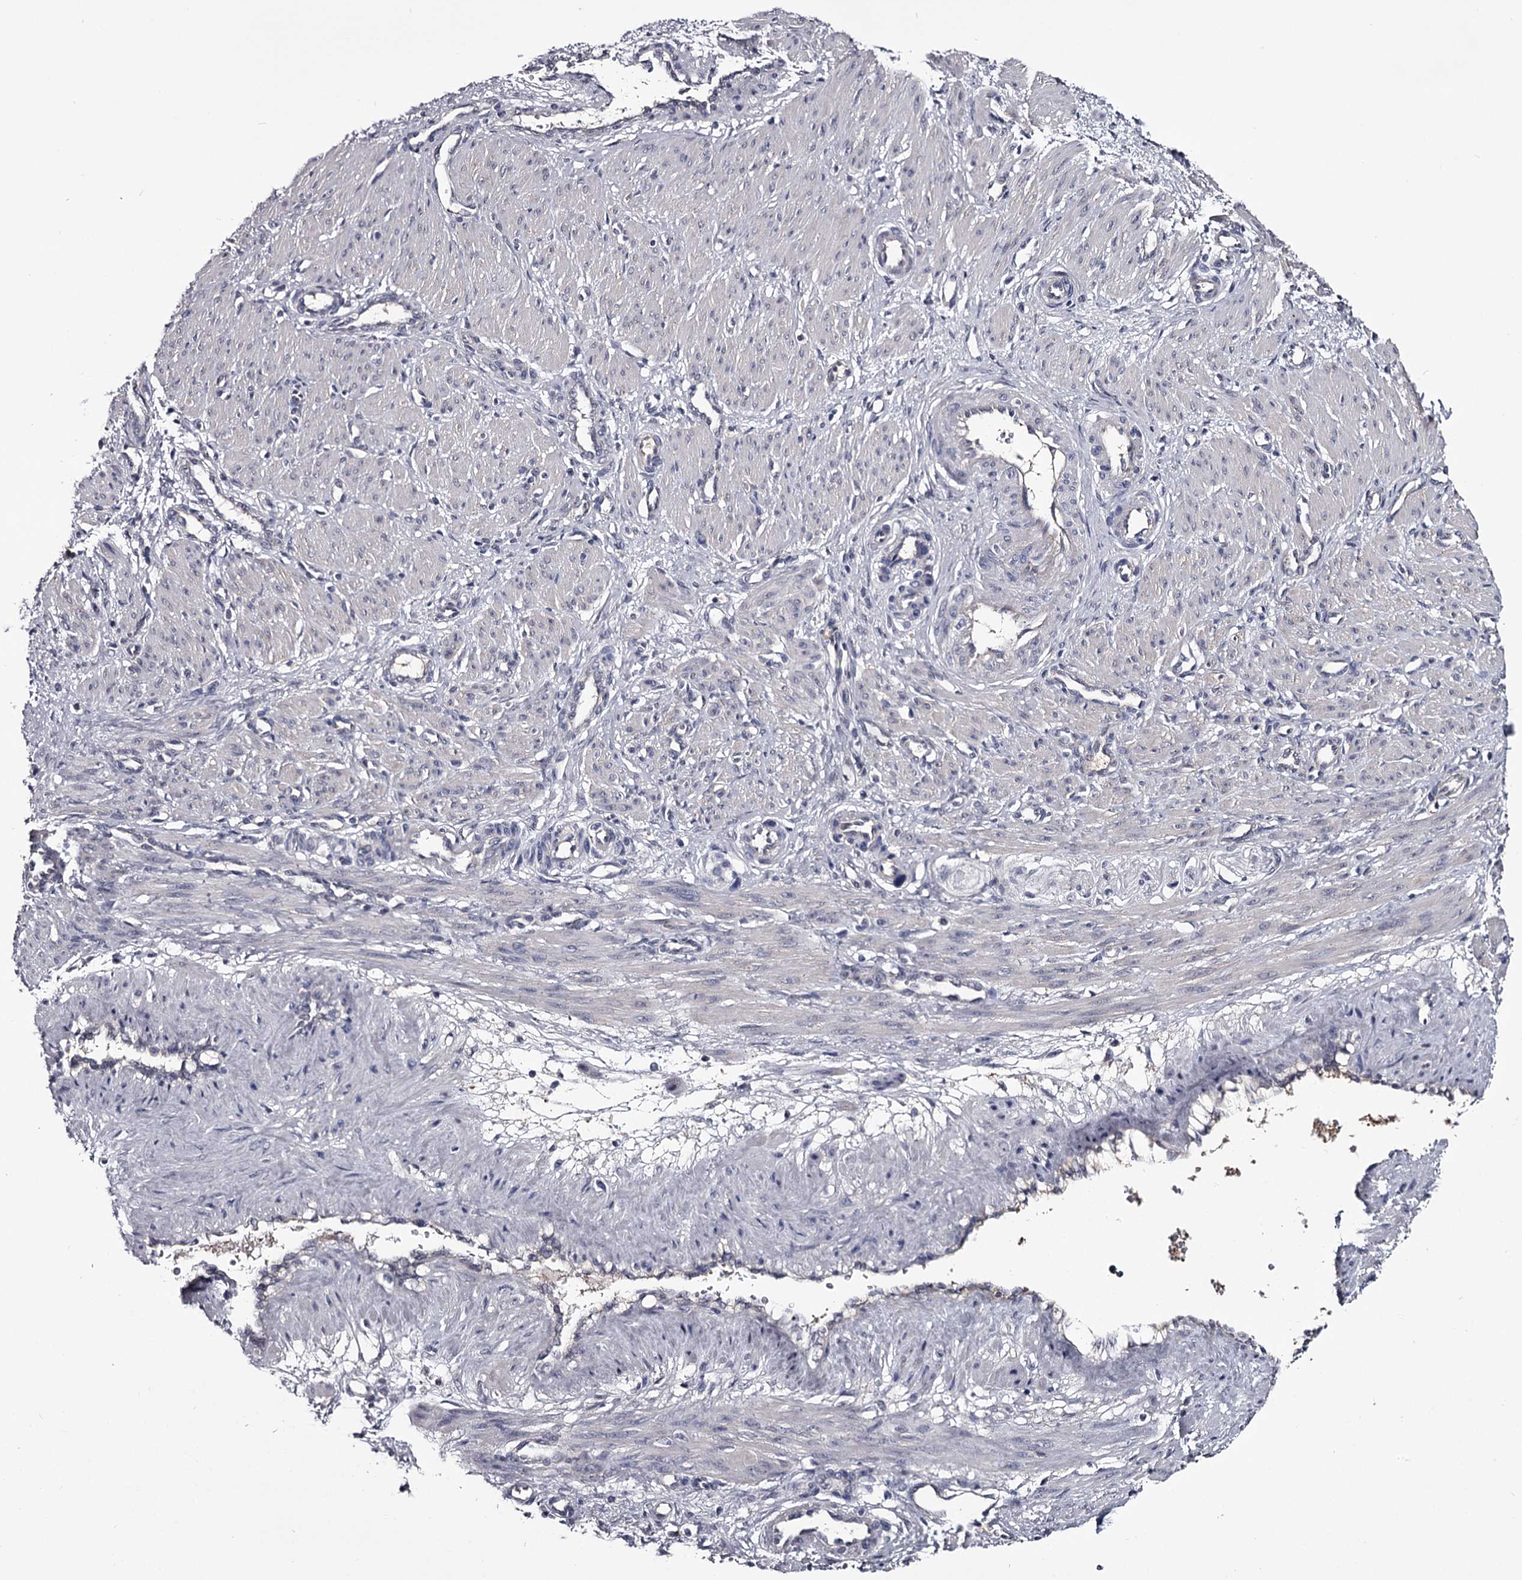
{"staining": {"intensity": "negative", "quantity": "none", "location": "none"}, "tissue": "smooth muscle", "cell_type": "Smooth muscle cells", "image_type": "normal", "snomed": [{"axis": "morphology", "description": "Normal tissue, NOS"}, {"axis": "topography", "description": "Endometrium"}], "caption": "The immunohistochemistry histopathology image has no significant expression in smooth muscle cells of smooth muscle.", "gene": "GSTO1", "patient": {"sex": "female", "age": 33}}